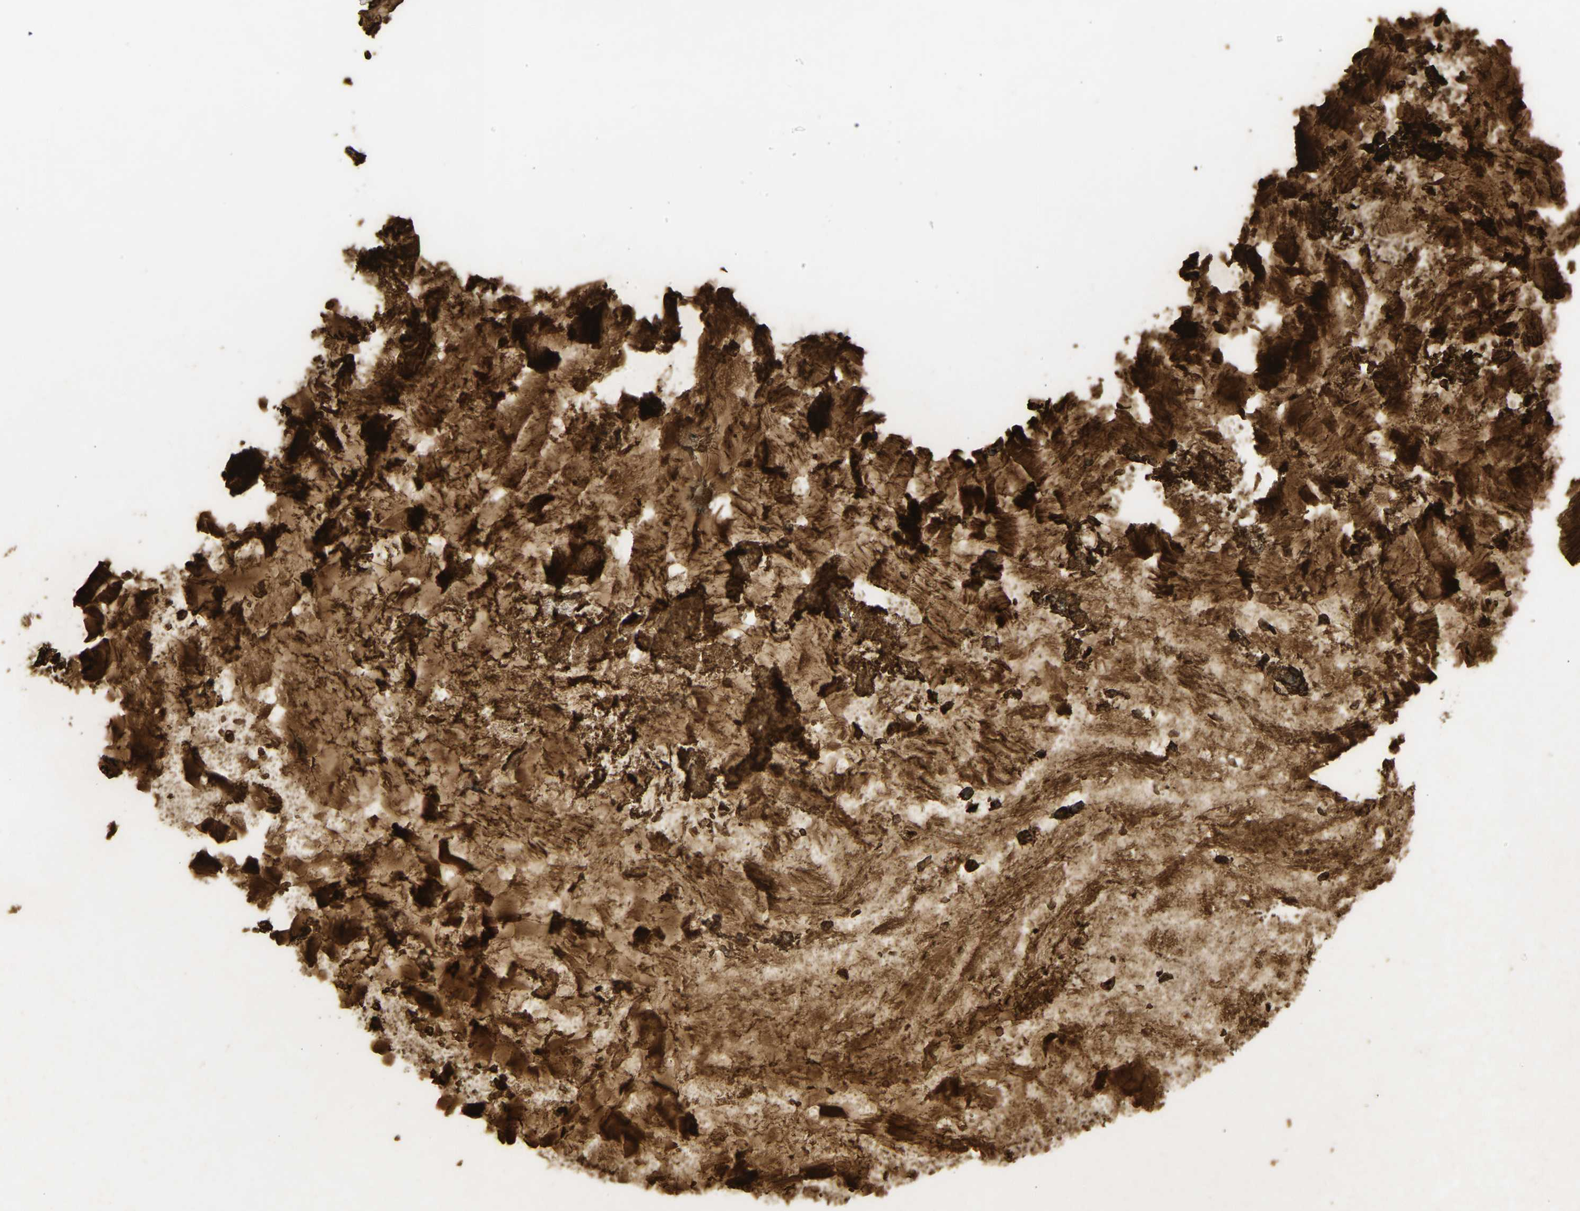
{"staining": {"intensity": "strong", "quantity": ">75%", "location": "cytoplasmic/membranous"}, "tissue": "ovarian cancer", "cell_type": "Tumor cells", "image_type": "cancer", "snomed": [{"axis": "morphology", "description": "Cystadenocarcinoma, mucinous, NOS"}, {"axis": "topography", "description": "Ovary"}], "caption": "A high-resolution photomicrograph shows IHC staining of ovarian cancer (mucinous cystadenocarcinoma), which exhibits strong cytoplasmic/membranous staining in about >75% of tumor cells. (DAB (3,3'-diaminobenzidine) IHC with brightfield microscopy, high magnification).", "gene": "CEACAM5", "patient": {"sex": "female", "age": 61}}